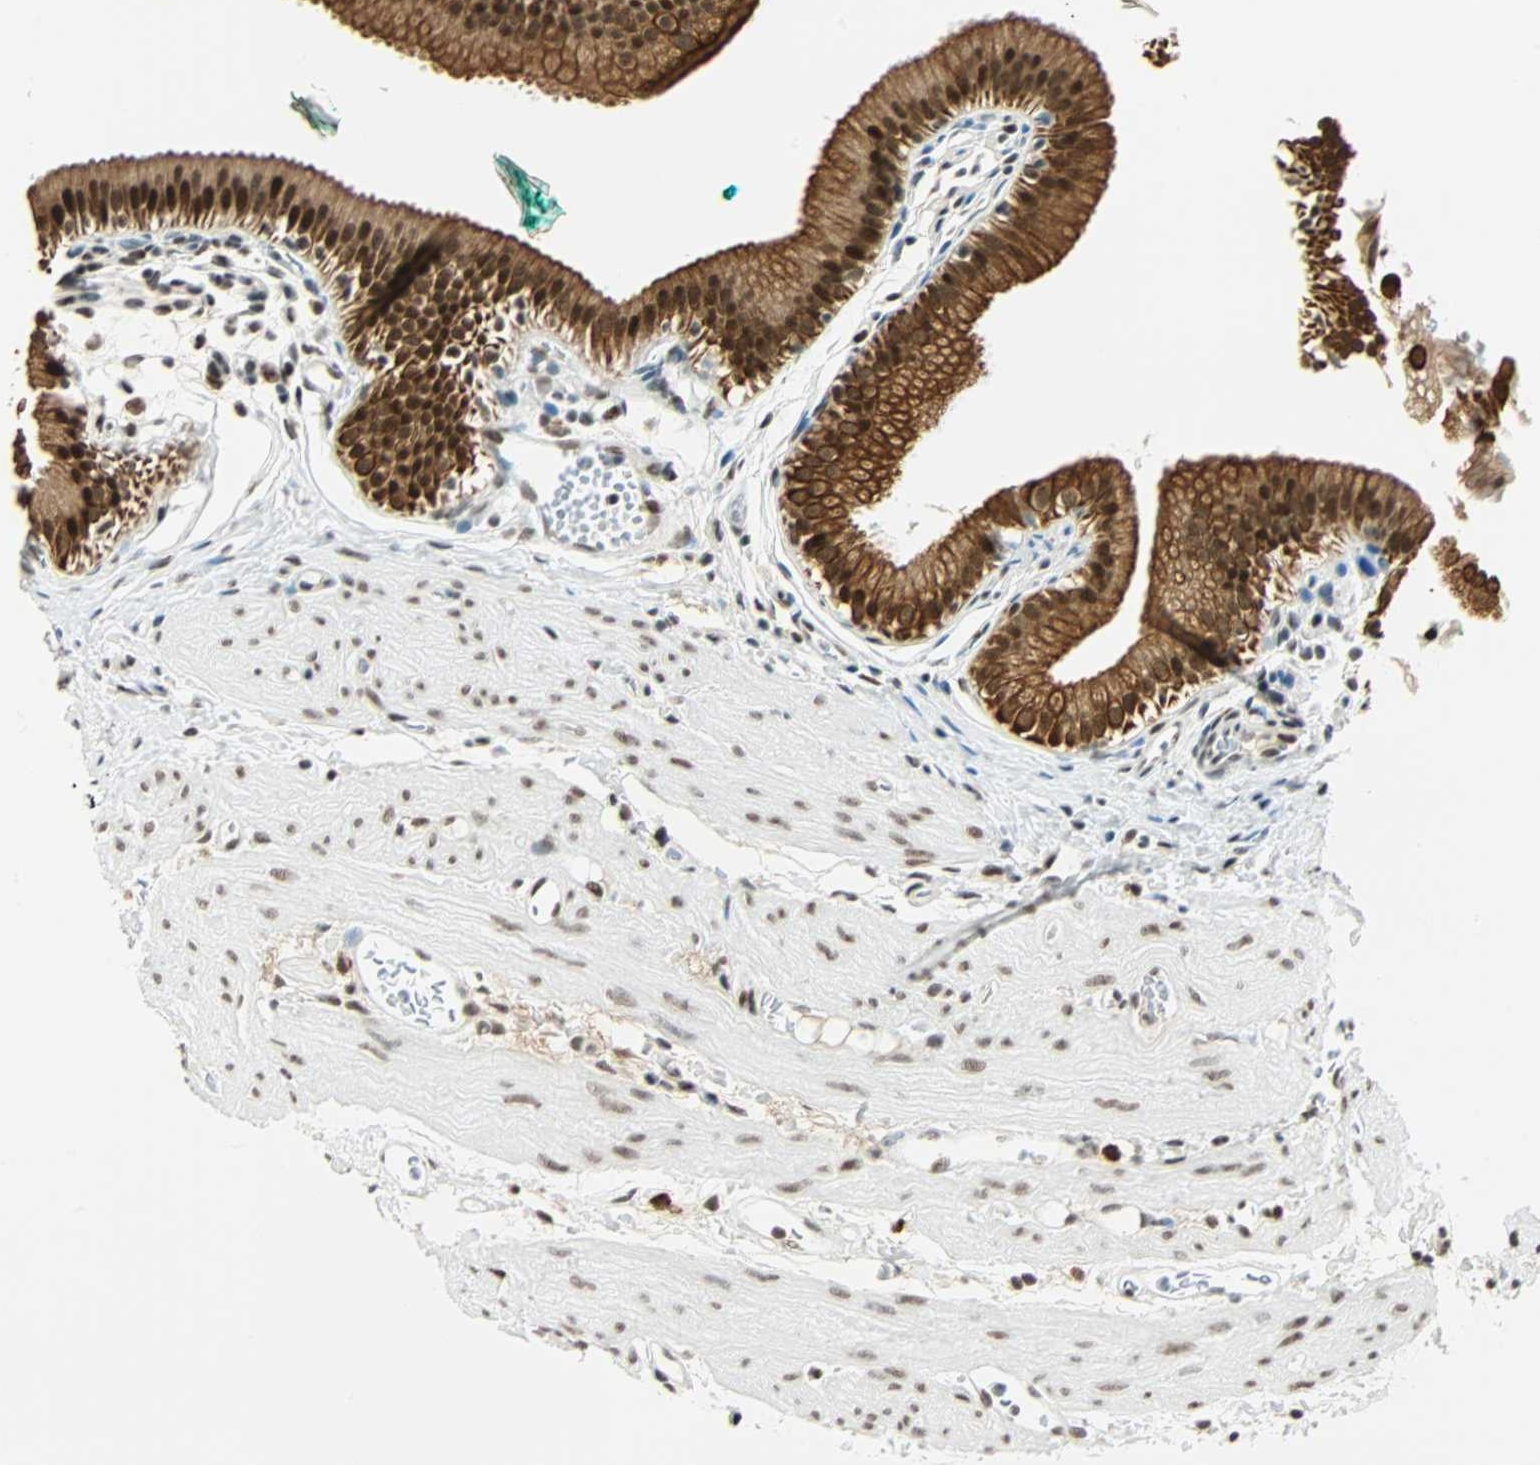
{"staining": {"intensity": "strong", "quantity": ">75%", "location": "cytoplasmic/membranous,nuclear"}, "tissue": "gallbladder", "cell_type": "Glandular cells", "image_type": "normal", "snomed": [{"axis": "morphology", "description": "Normal tissue, NOS"}, {"axis": "topography", "description": "Gallbladder"}], "caption": "Immunohistochemical staining of benign human gallbladder displays high levels of strong cytoplasmic/membranous,nuclear positivity in about >75% of glandular cells. The staining was performed using DAB to visualize the protein expression in brown, while the nuclei were stained in blue with hematoxylin (Magnification: 20x).", "gene": "NELFE", "patient": {"sex": "female", "age": 26}}